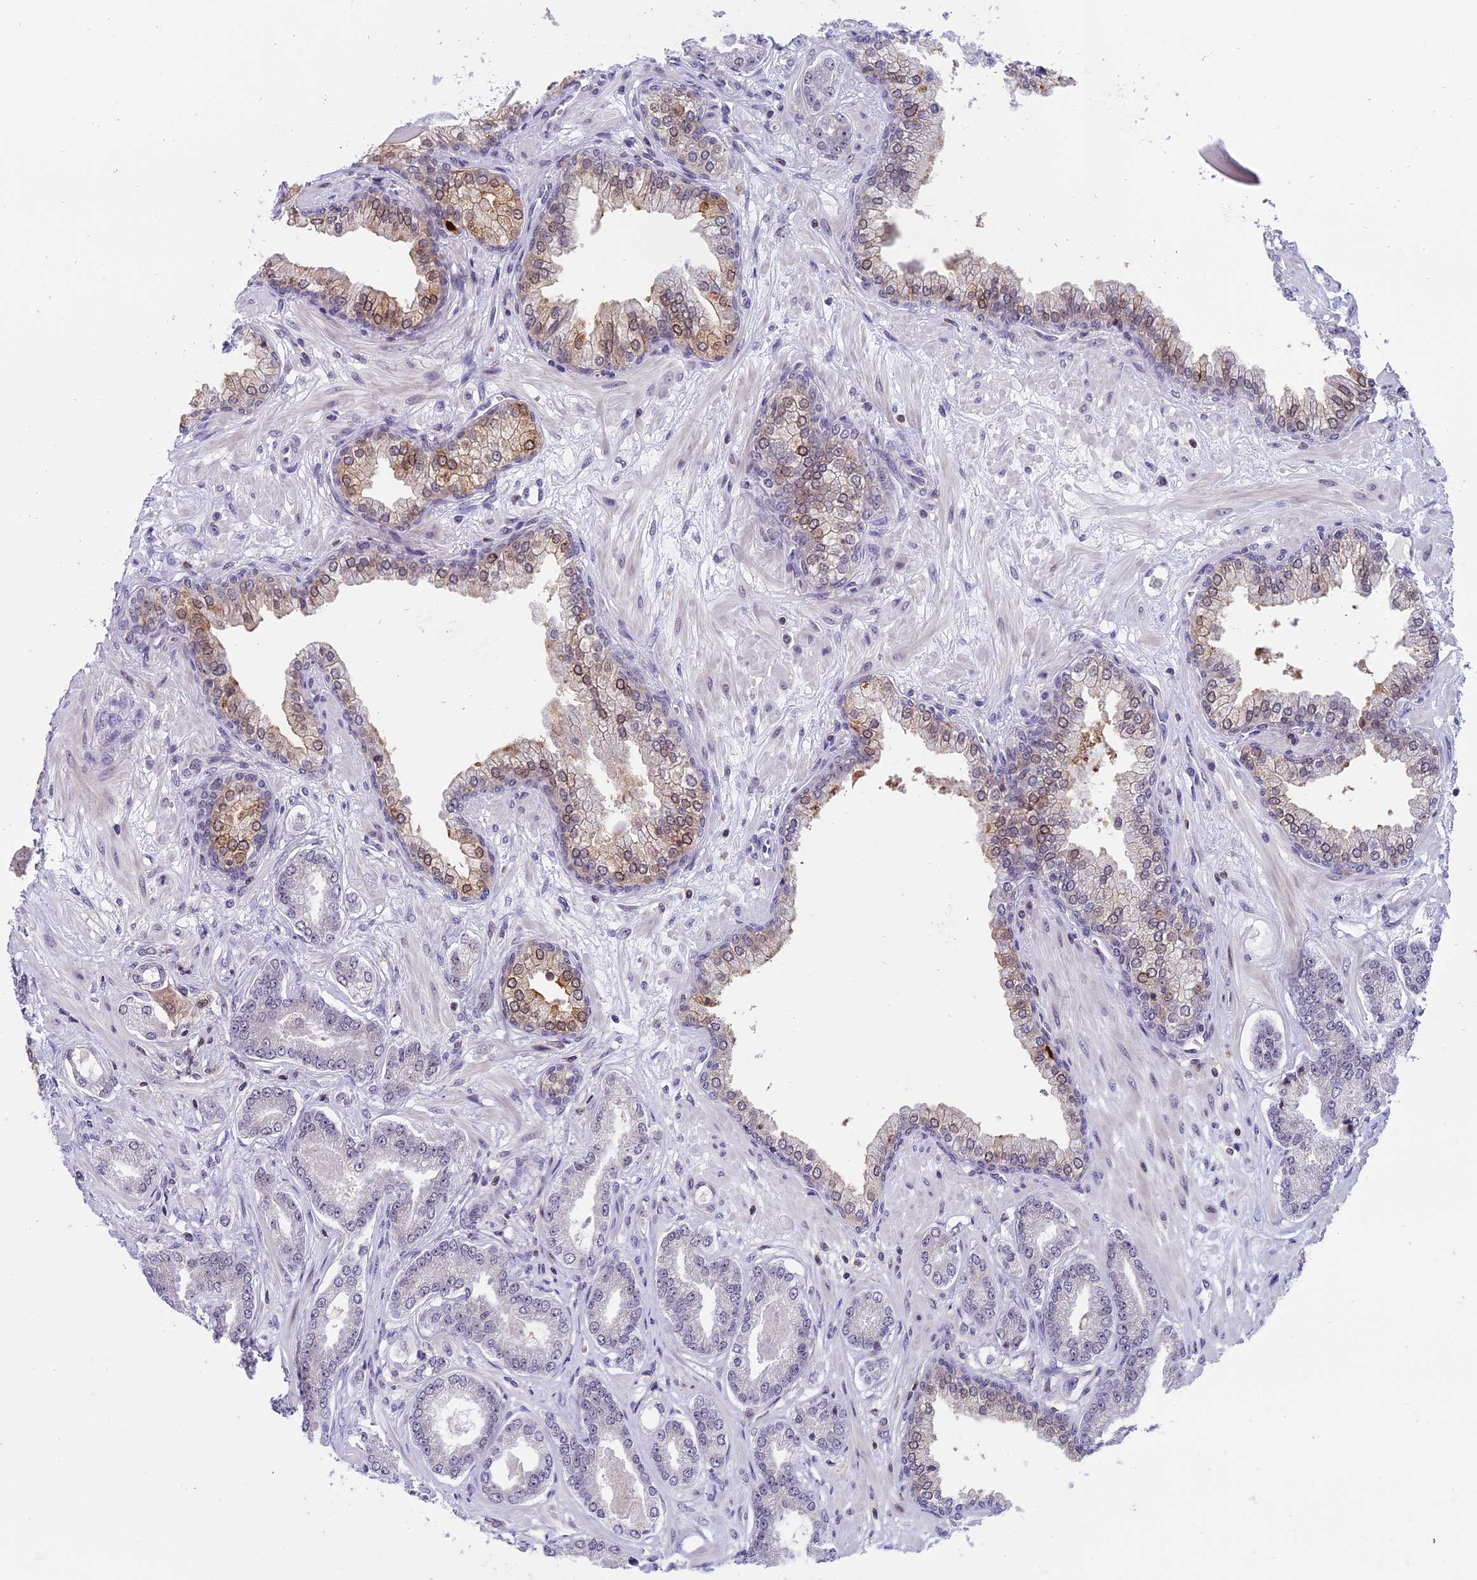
{"staining": {"intensity": "weak", "quantity": "25%-75%", "location": "nuclear"}, "tissue": "prostate cancer", "cell_type": "Tumor cells", "image_type": "cancer", "snomed": [{"axis": "morphology", "description": "Adenocarcinoma, Low grade"}, {"axis": "topography", "description": "Prostate"}], "caption": "Adenocarcinoma (low-grade) (prostate) tissue shows weak nuclear expression in approximately 25%-75% of tumor cells, visualized by immunohistochemistry.", "gene": "TADA3", "patient": {"sex": "male", "age": 64}}